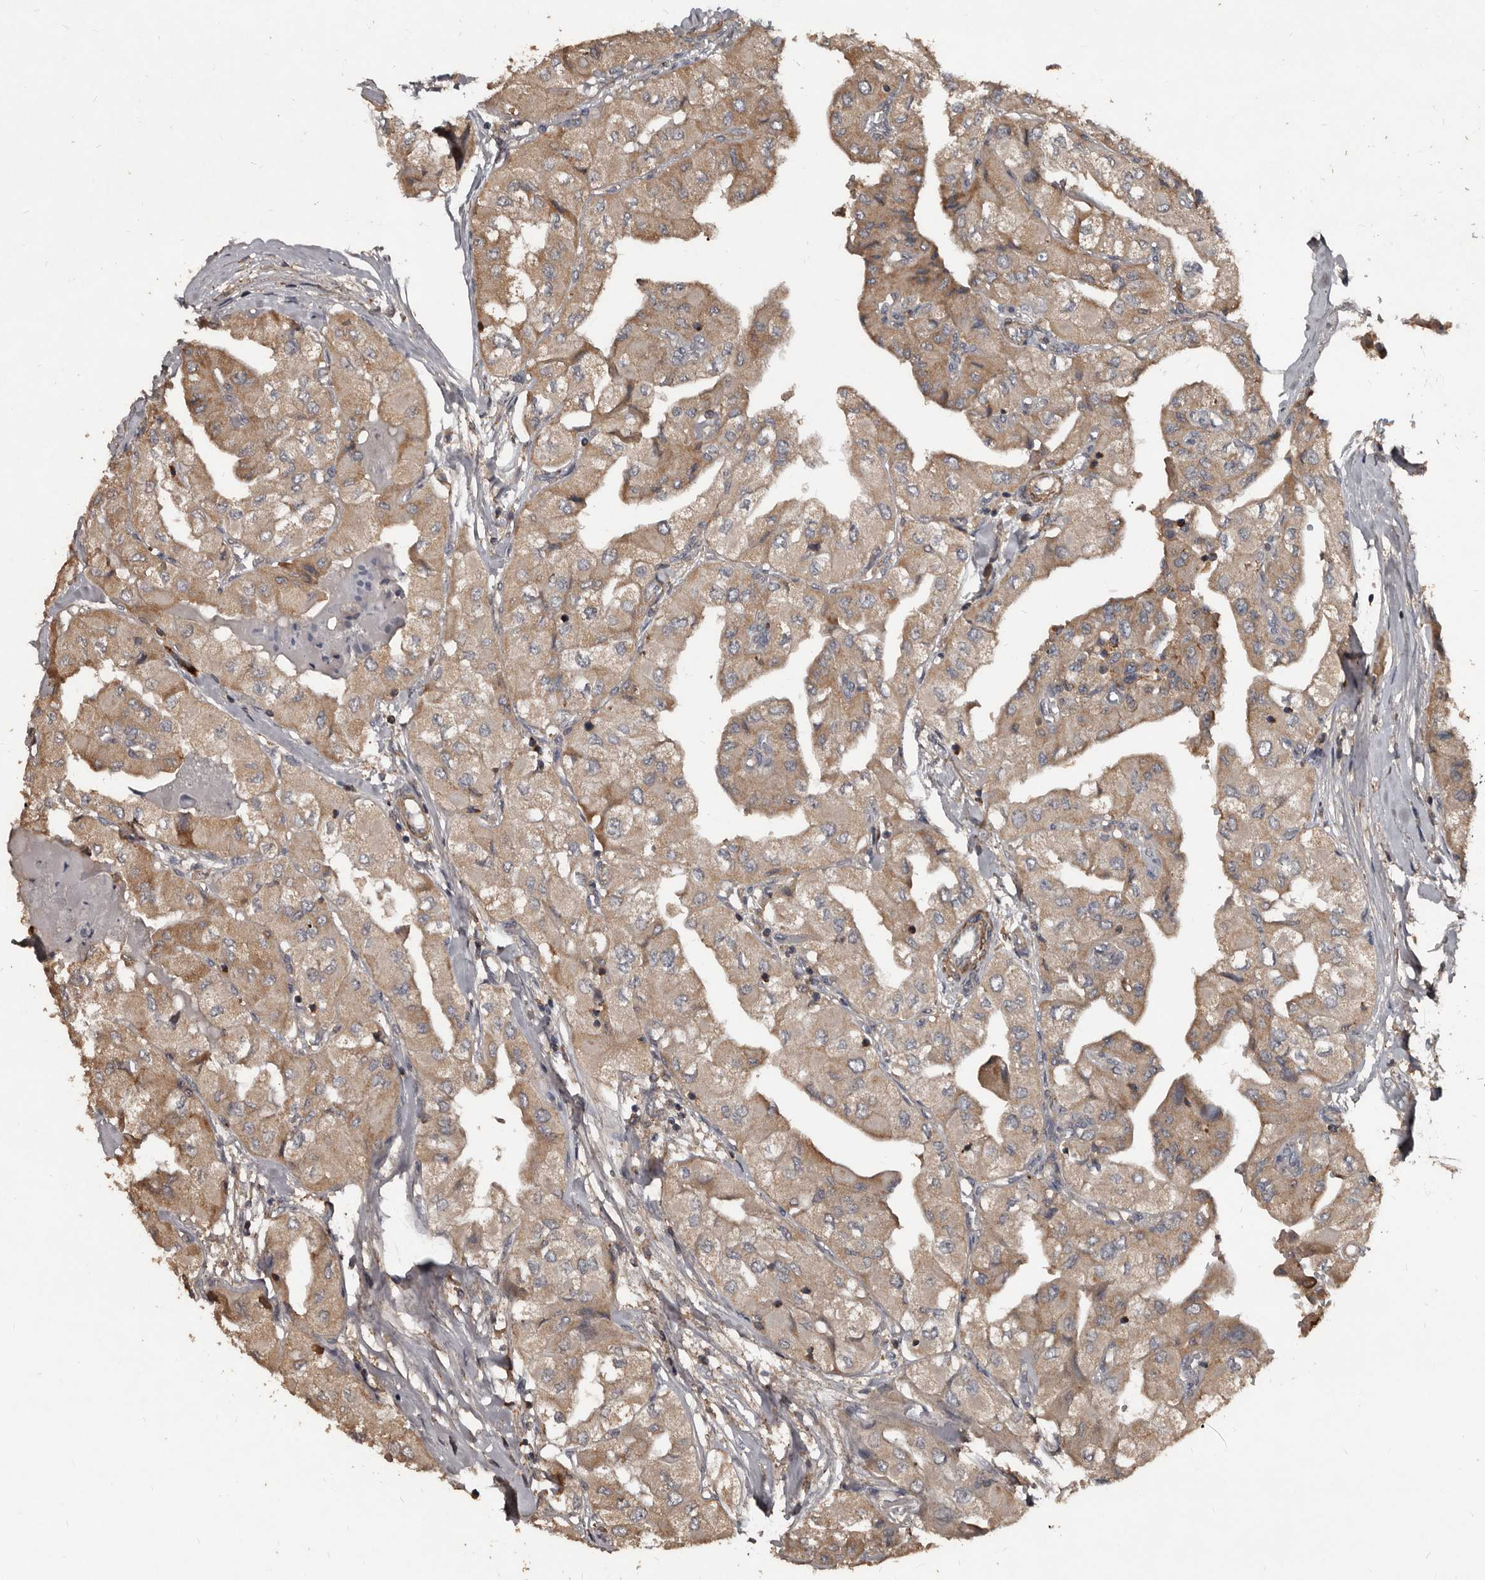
{"staining": {"intensity": "weak", "quantity": ">75%", "location": "cytoplasmic/membranous"}, "tissue": "thyroid cancer", "cell_type": "Tumor cells", "image_type": "cancer", "snomed": [{"axis": "morphology", "description": "Papillary adenocarcinoma, NOS"}, {"axis": "topography", "description": "Thyroid gland"}], "caption": "Immunohistochemistry image of neoplastic tissue: human thyroid papillary adenocarcinoma stained using IHC exhibits low levels of weak protein expression localized specifically in the cytoplasmic/membranous of tumor cells, appearing as a cytoplasmic/membranous brown color.", "gene": "GREB1", "patient": {"sex": "female", "age": 59}}